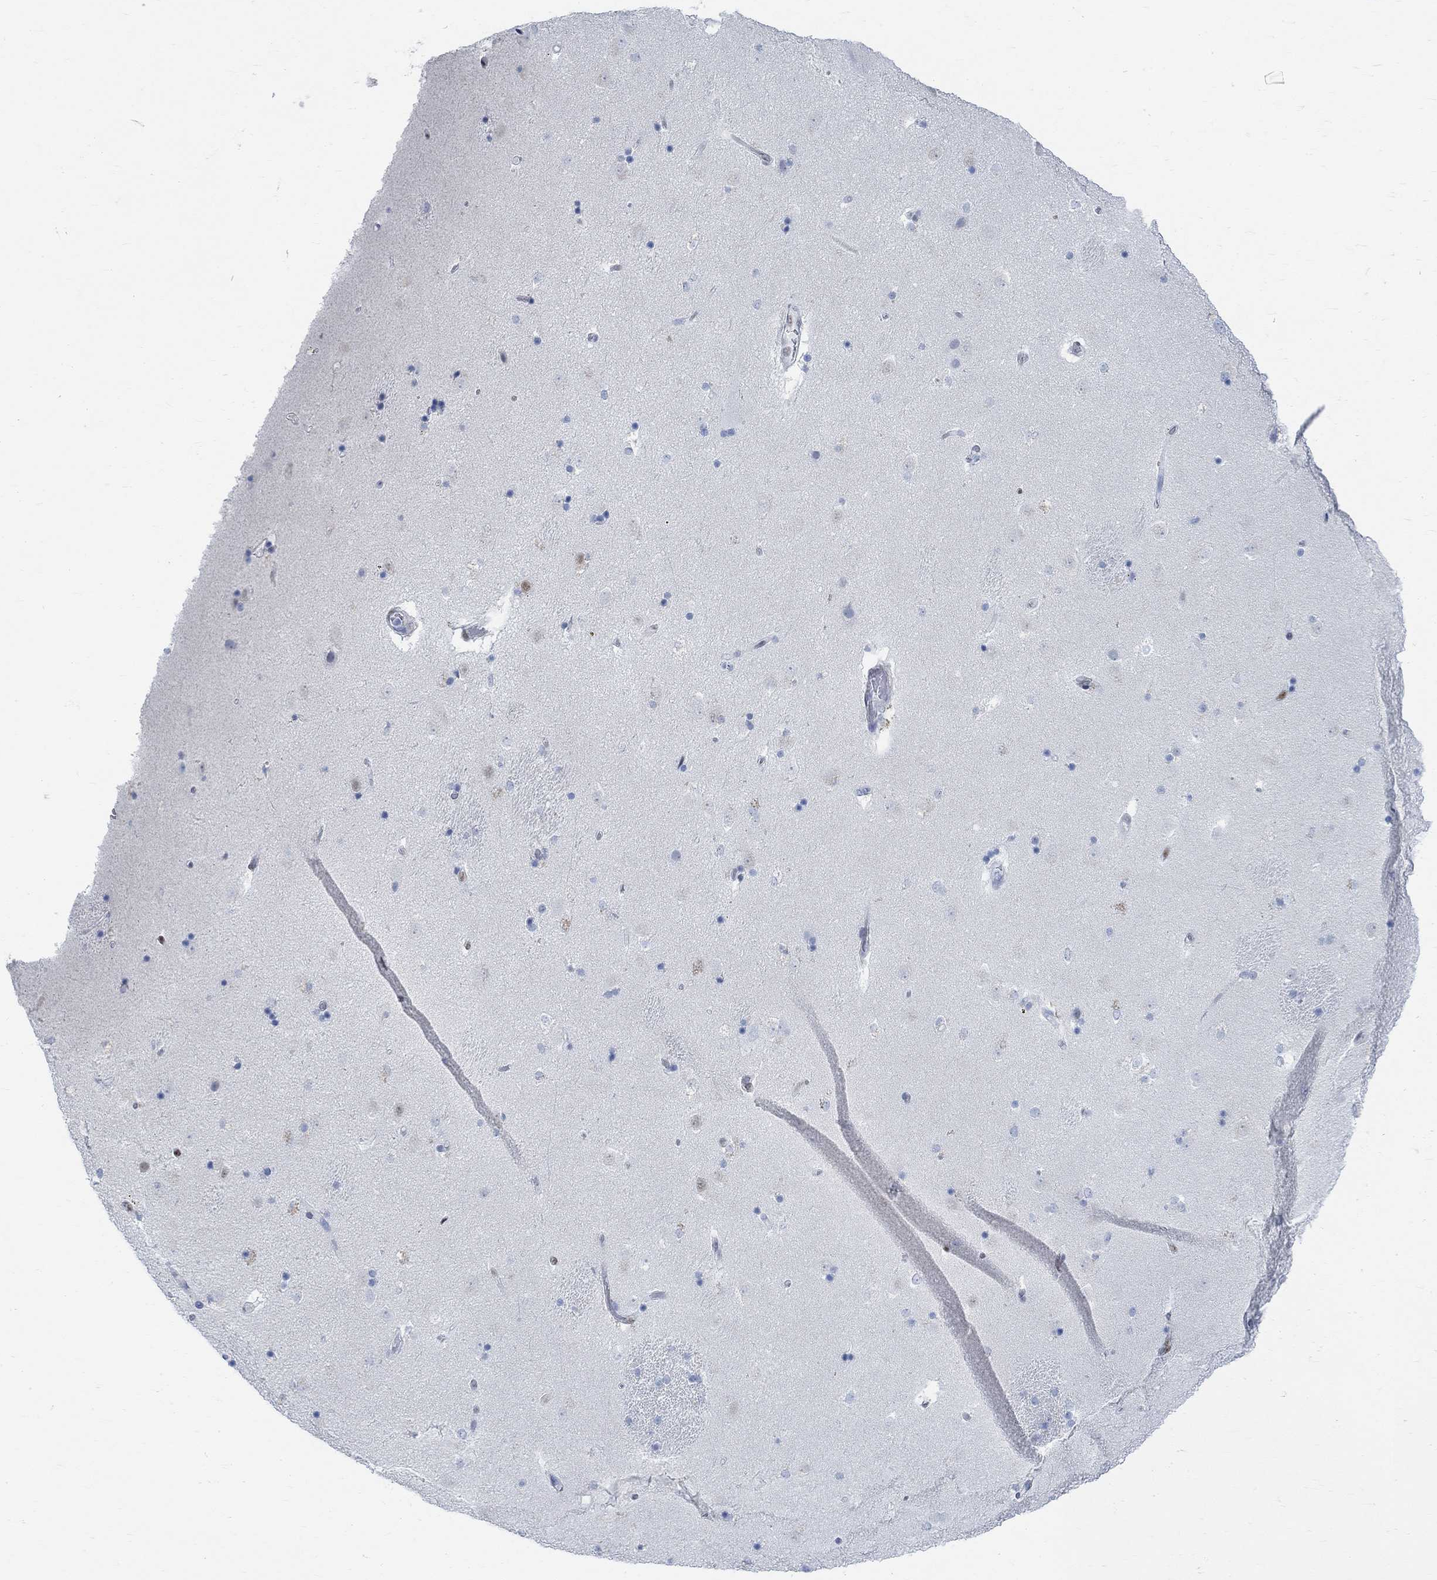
{"staining": {"intensity": "negative", "quantity": "none", "location": "none"}, "tissue": "caudate", "cell_type": "Glial cells", "image_type": "normal", "snomed": [{"axis": "morphology", "description": "Normal tissue, NOS"}, {"axis": "topography", "description": "Lateral ventricle wall"}], "caption": "High power microscopy photomicrograph of an immunohistochemistry (IHC) histopathology image of normal caudate, revealing no significant expression in glial cells. (Immunohistochemistry, brightfield microscopy, high magnification).", "gene": "RBM20", "patient": {"sex": "male", "age": 51}}